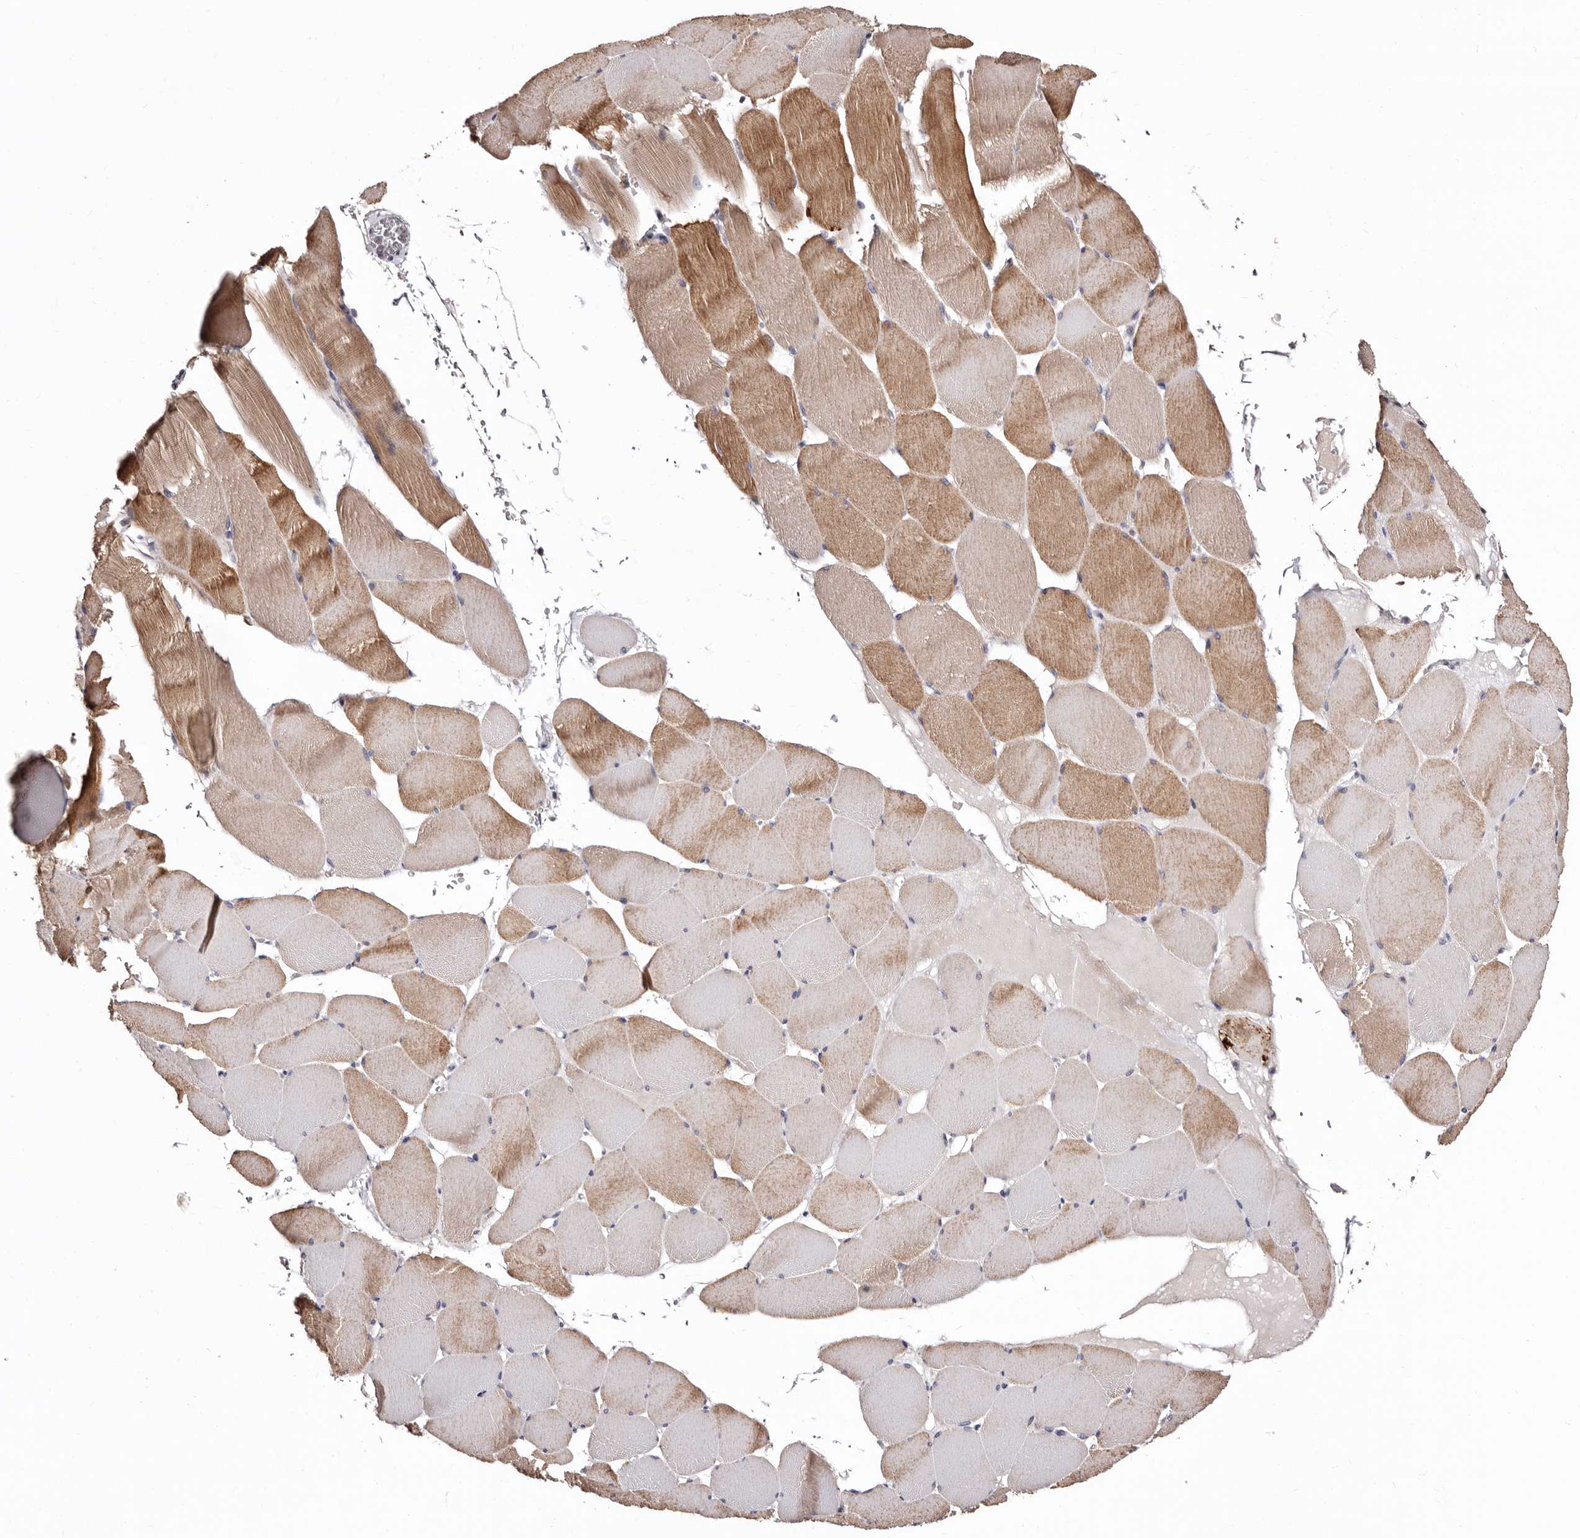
{"staining": {"intensity": "moderate", "quantity": "25%-75%", "location": "cytoplasmic/membranous"}, "tissue": "skeletal muscle", "cell_type": "Myocytes", "image_type": "normal", "snomed": [{"axis": "morphology", "description": "Normal tissue, NOS"}, {"axis": "topography", "description": "Skeletal muscle"}], "caption": "IHC histopathology image of unremarkable skeletal muscle: skeletal muscle stained using immunohistochemistry shows medium levels of moderate protein expression localized specifically in the cytoplasmic/membranous of myocytes, appearing as a cytoplasmic/membranous brown color.", "gene": "CDCA8", "patient": {"sex": "male", "age": 62}}